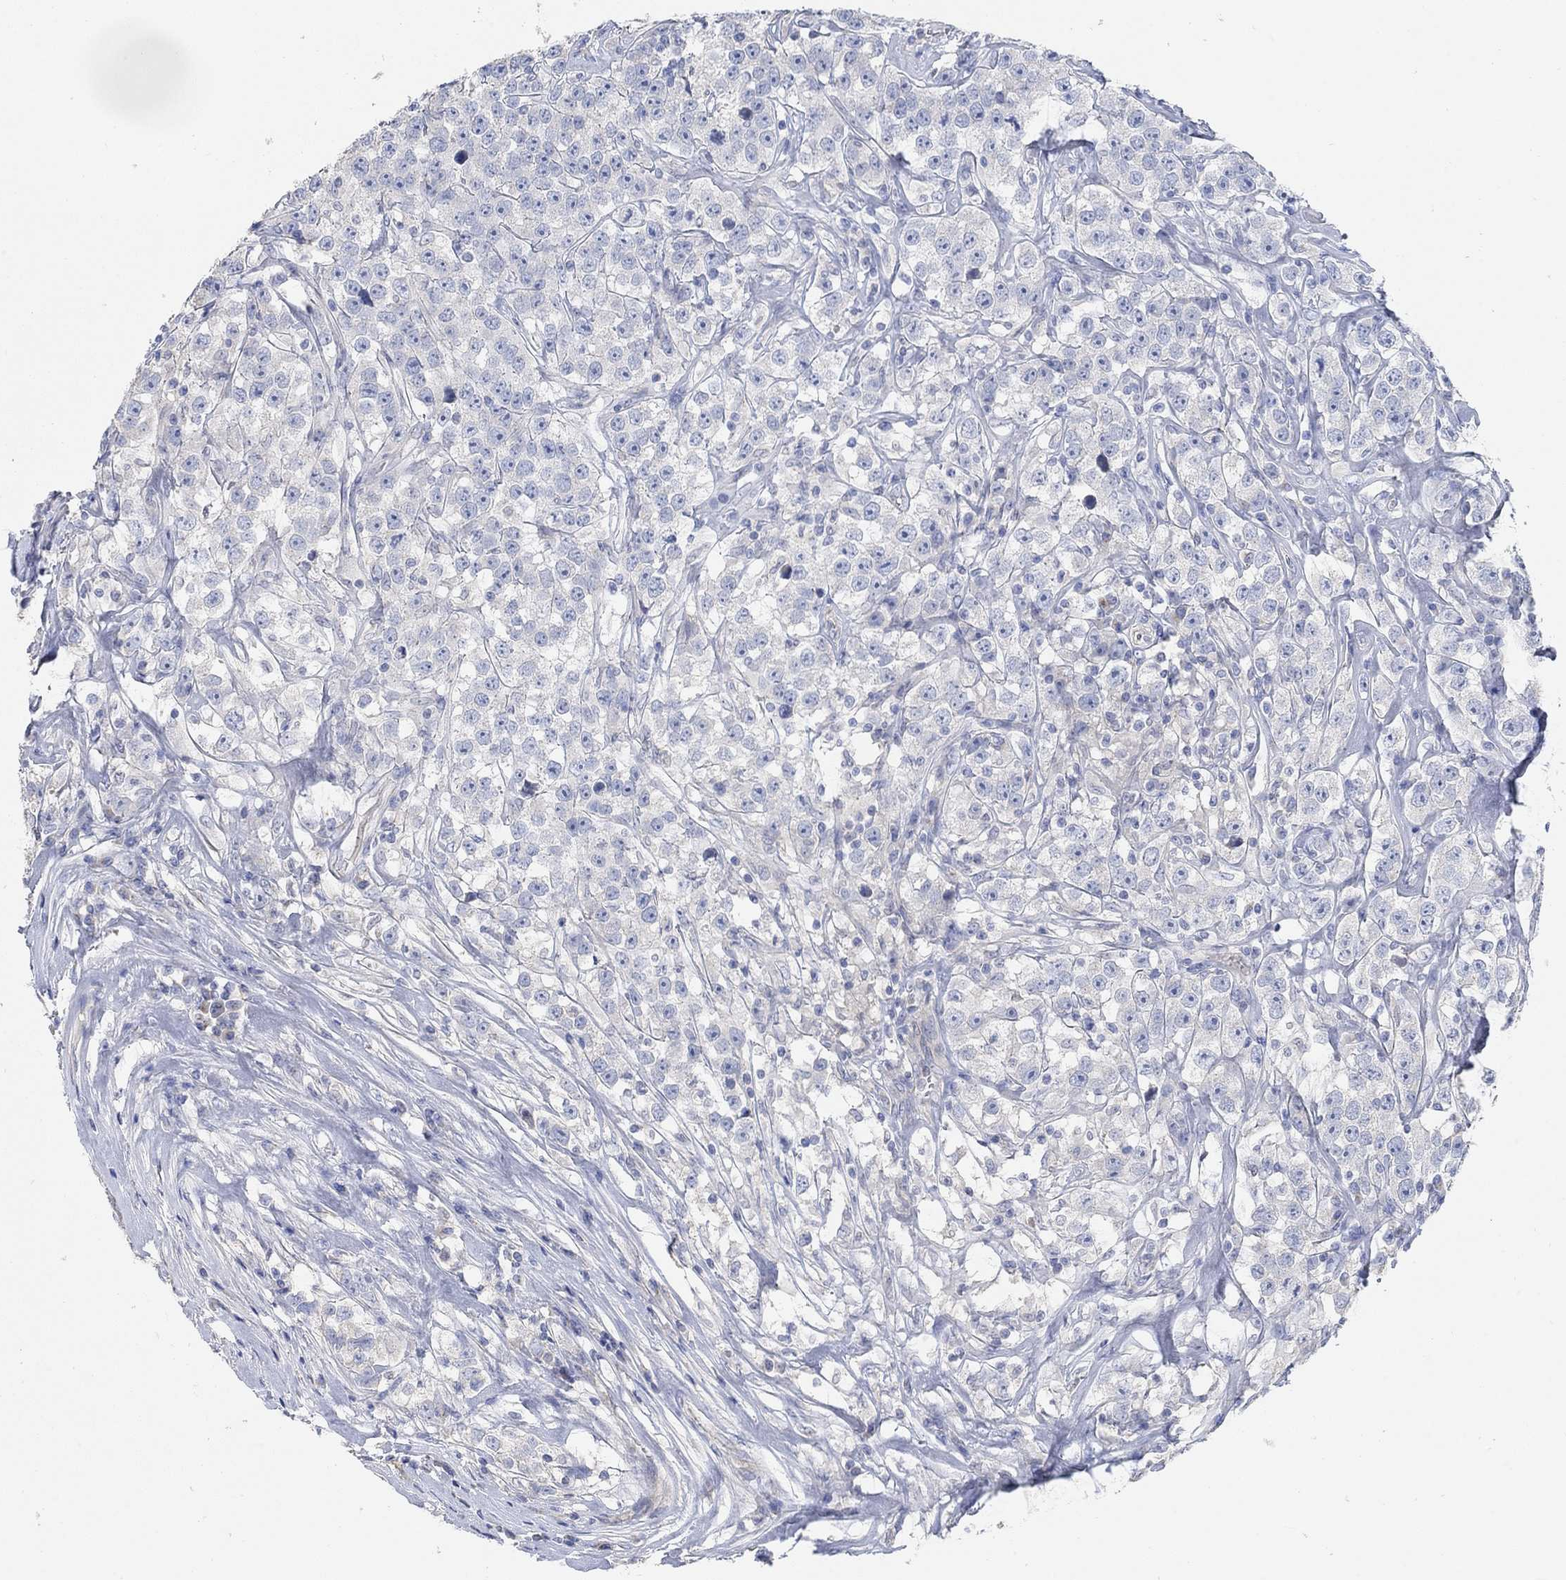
{"staining": {"intensity": "negative", "quantity": "none", "location": "none"}, "tissue": "testis cancer", "cell_type": "Tumor cells", "image_type": "cancer", "snomed": [{"axis": "morphology", "description": "Seminoma, NOS"}, {"axis": "topography", "description": "Testis"}], "caption": "An immunohistochemistry (IHC) histopathology image of seminoma (testis) is shown. There is no staining in tumor cells of seminoma (testis).", "gene": "NLRP14", "patient": {"sex": "male", "age": 59}}